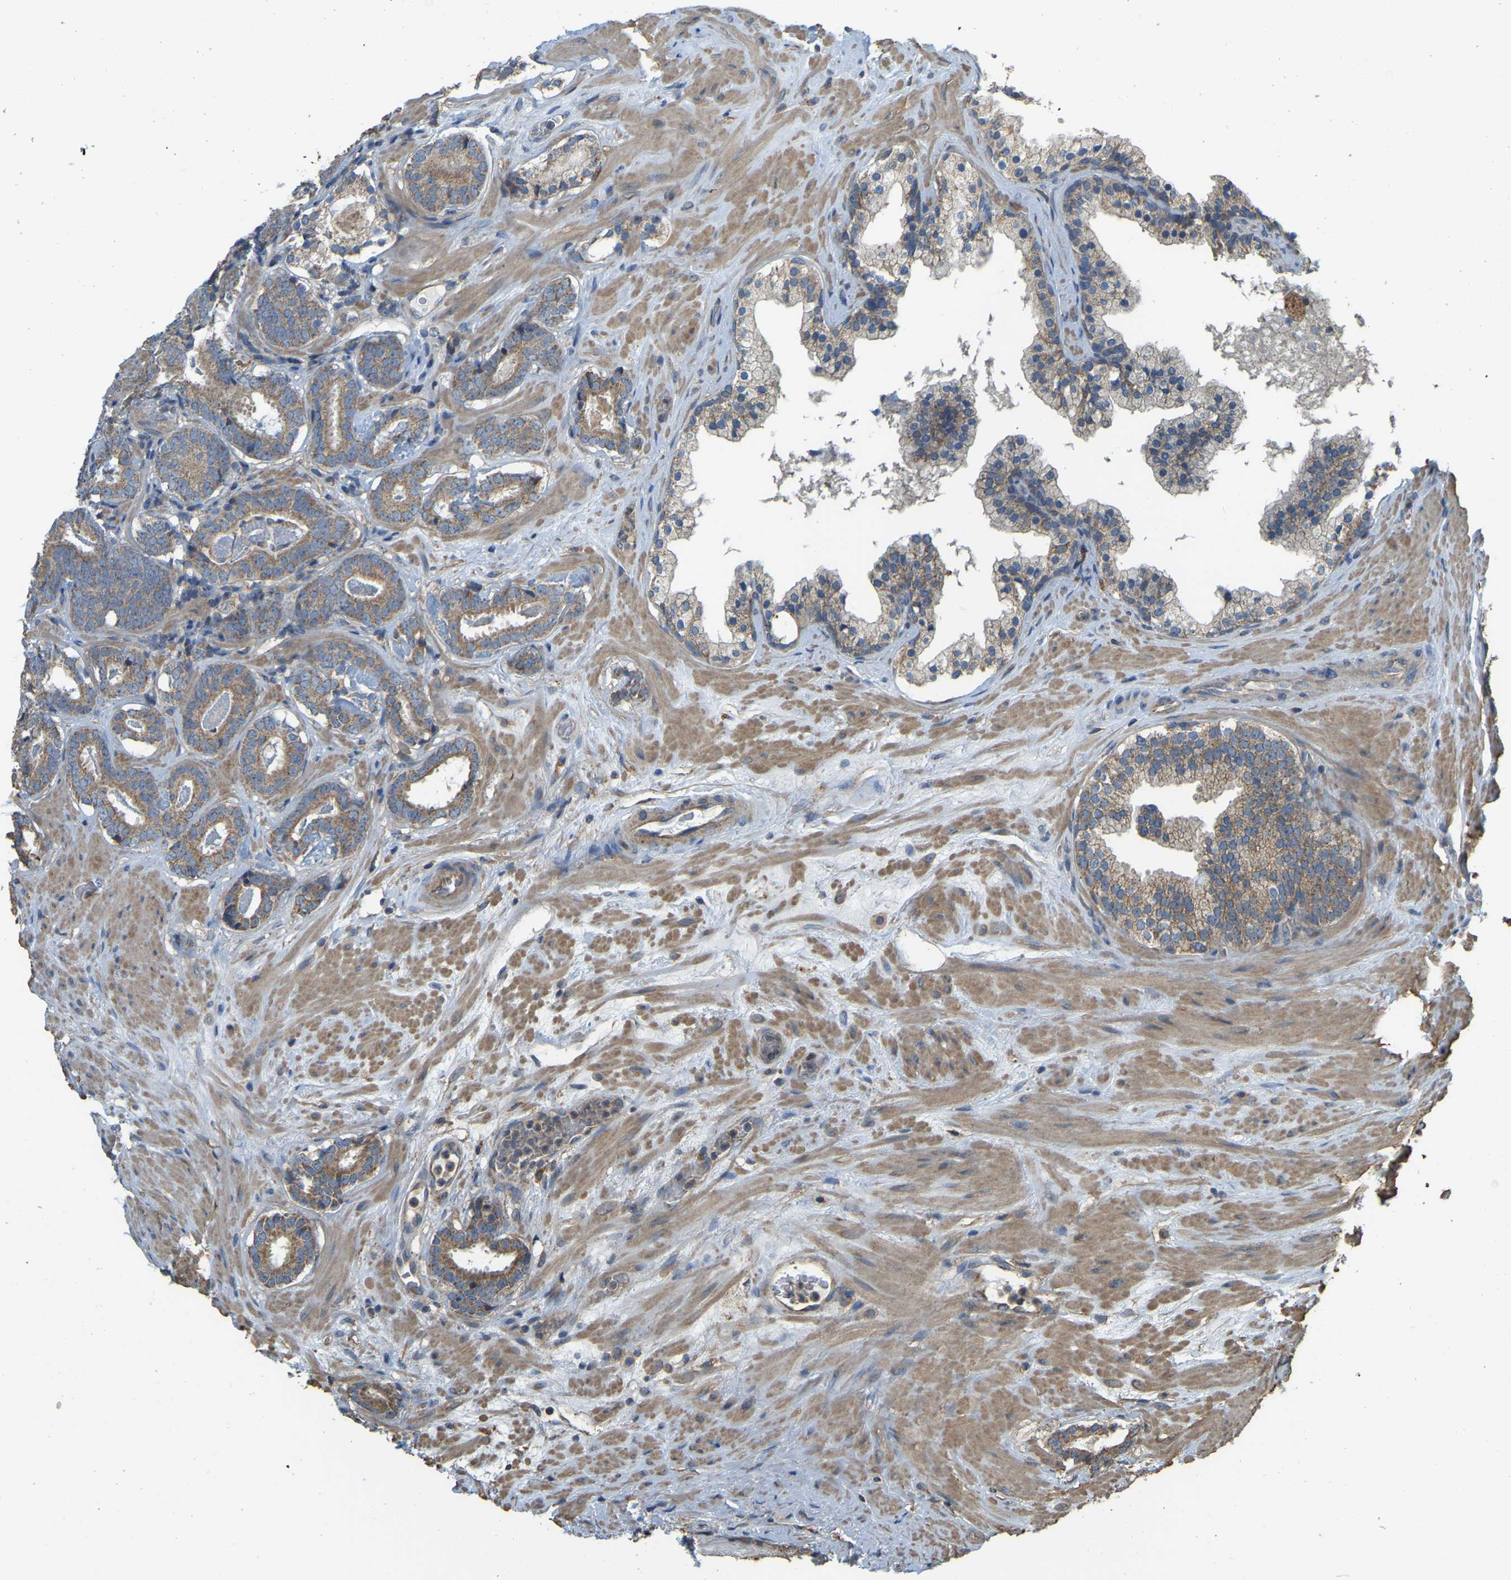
{"staining": {"intensity": "moderate", "quantity": ">75%", "location": "cytoplasmic/membranous"}, "tissue": "prostate cancer", "cell_type": "Tumor cells", "image_type": "cancer", "snomed": [{"axis": "morphology", "description": "Adenocarcinoma, Low grade"}, {"axis": "topography", "description": "Prostate"}], "caption": "Immunohistochemistry staining of prostate cancer (low-grade adenocarcinoma), which shows medium levels of moderate cytoplasmic/membranous positivity in about >75% of tumor cells indicating moderate cytoplasmic/membranous protein positivity. The staining was performed using DAB (brown) for protein detection and nuclei were counterstained in hematoxylin (blue).", "gene": "GNG2", "patient": {"sex": "male", "age": 69}}